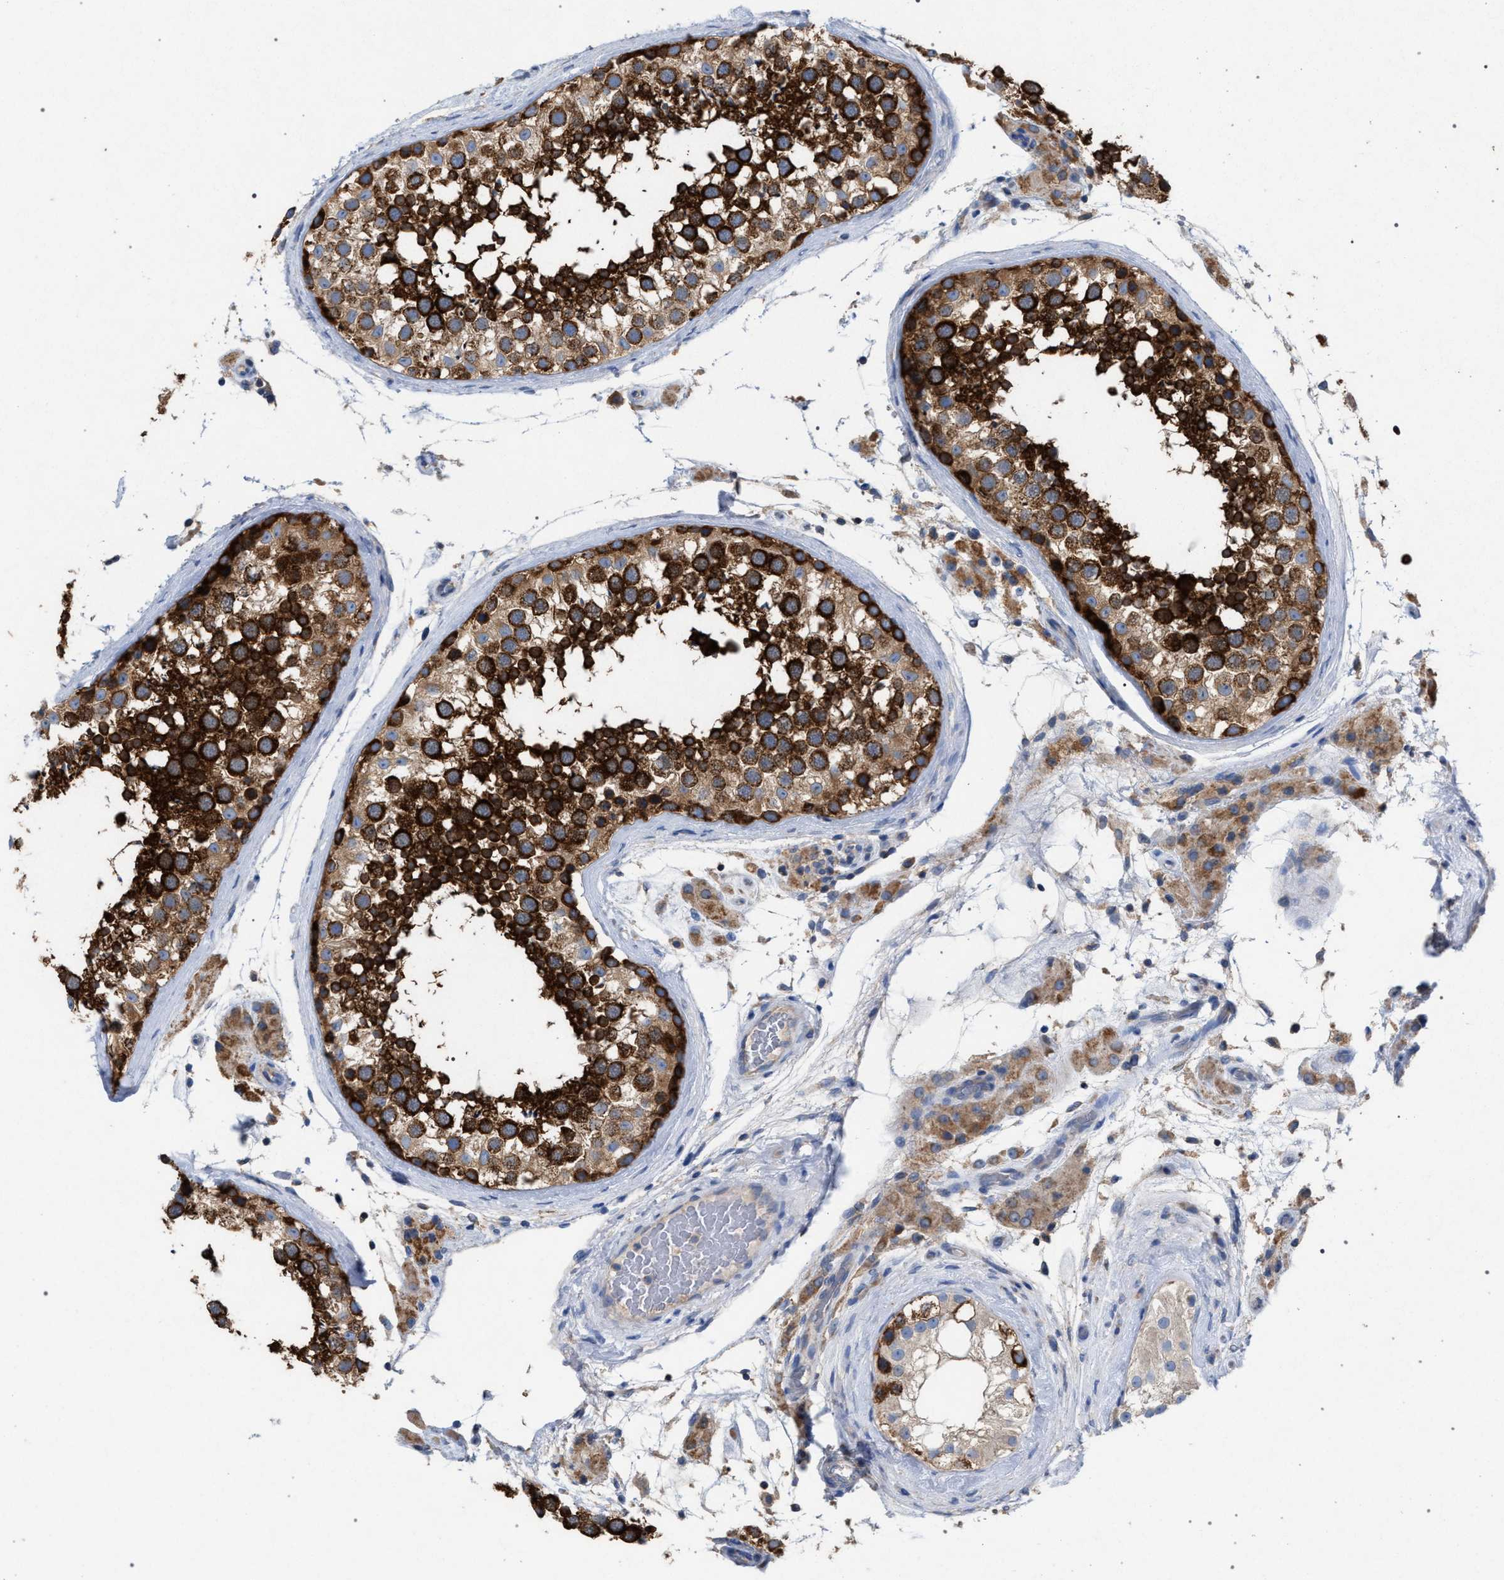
{"staining": {"intensity": "strong", "quantity": ">75%", "location": "cytoplasmic/membranous"}, "tissue": "testis", "cell_type": "Cells in seminiferous ducts", "image_type": "normal", "snomed": [{"axis": "morphology", "description": "Normal tissue, NOS"}, {"axis": "topography", "description": "Testis"}], "caption": "Testis stained for a protein (brown) exhibits strong cytoplasmic/membranous positive positivity in about >75% of cells in seminiferous ducts.", "gene": "VPS13A", "patient": {"sex": "male", "age": 46}}